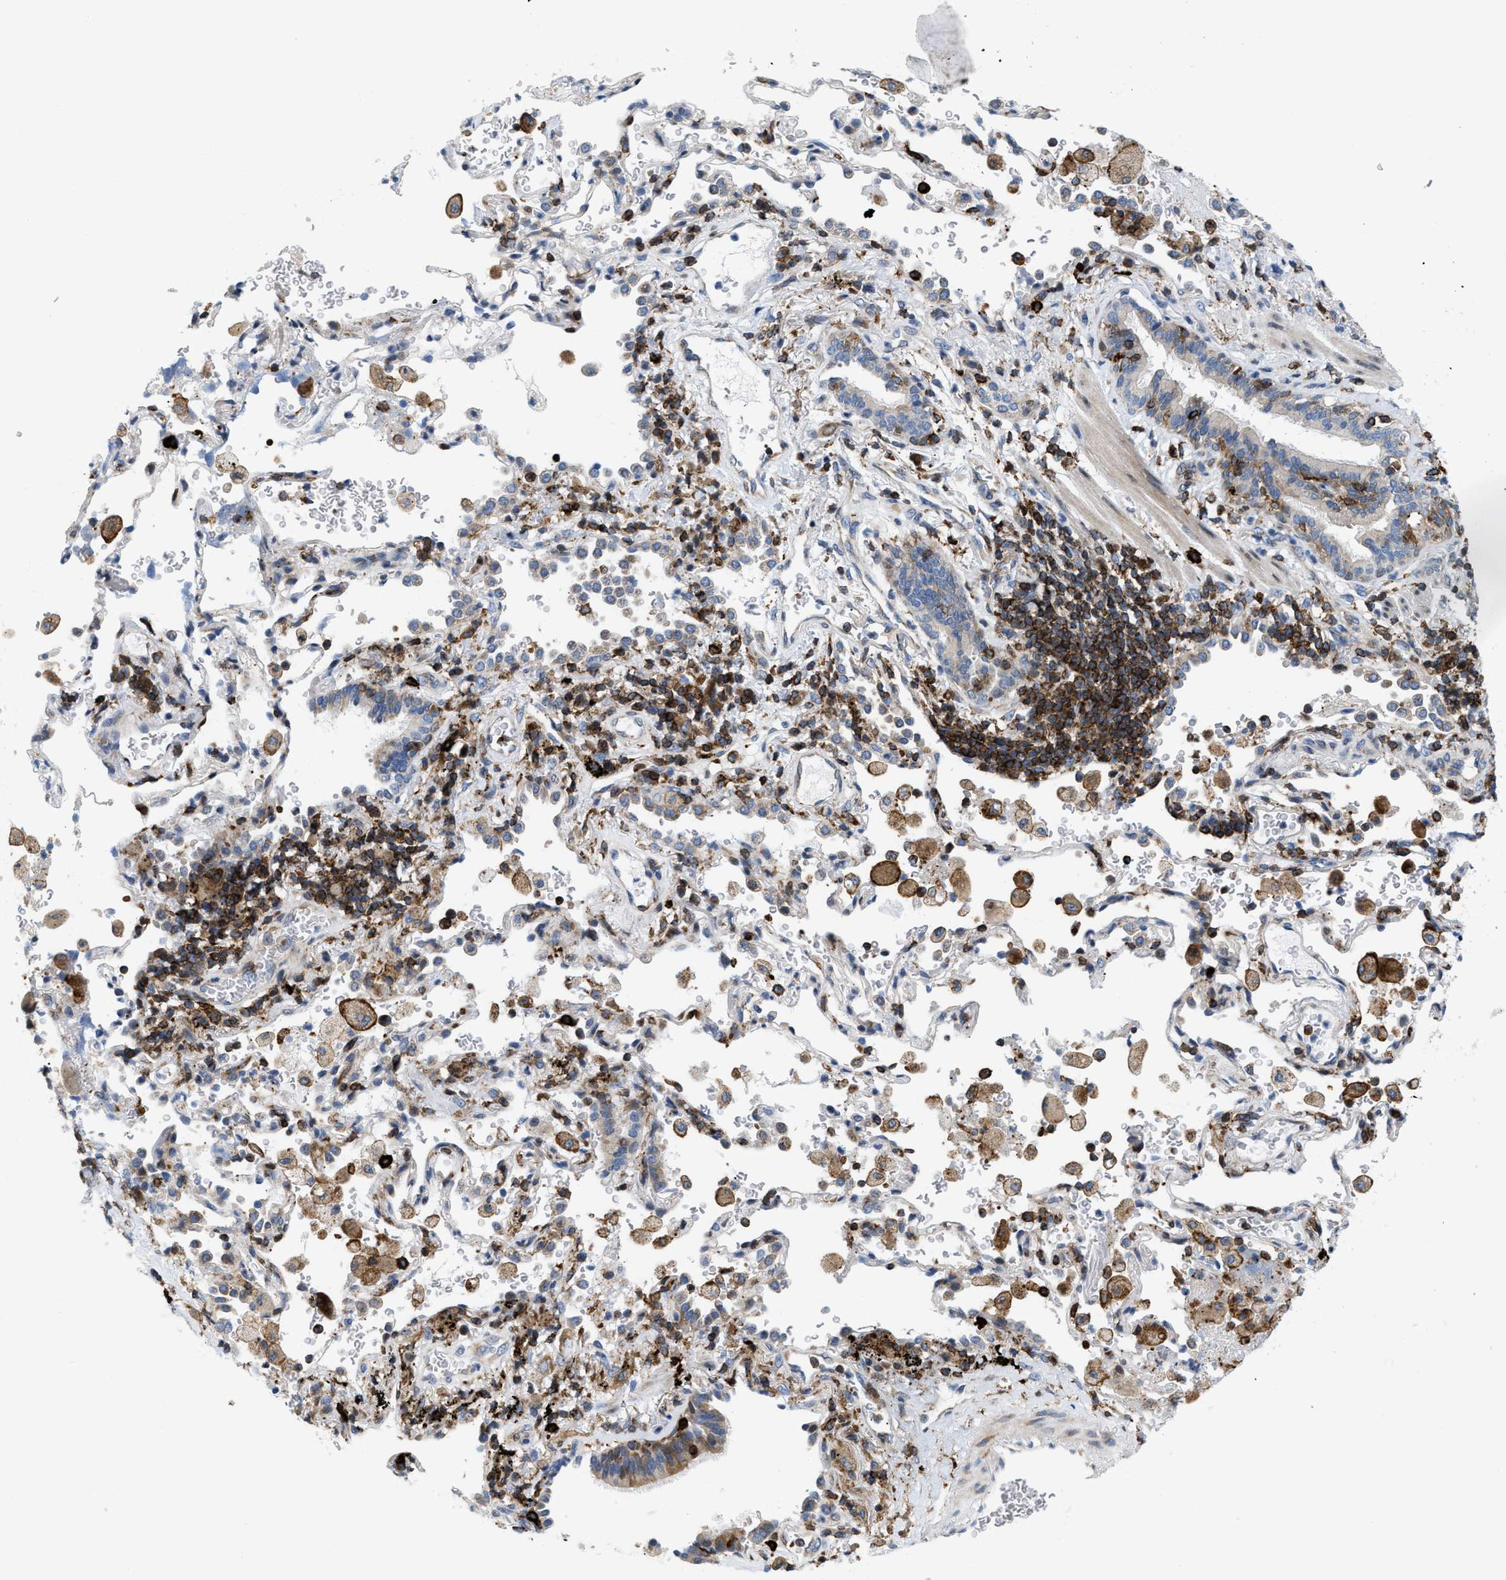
{"staining": {"intensity": "negative", "quantity": "none", "location": "none"}, "tissue": "lung cancer", "cell_type": "Tumor cells", "image_type": "cancer", "snomed": [{"axis": "morphology", "description": "Adenocarcinoma, NOS"}, {"axis": "topography", "description": "Lung"}], "caption": "An image of human lung cancer is negative for staining in tumor cells.", "gene": "ATP9A", "patient": {"sex": "male", "age": 64}}